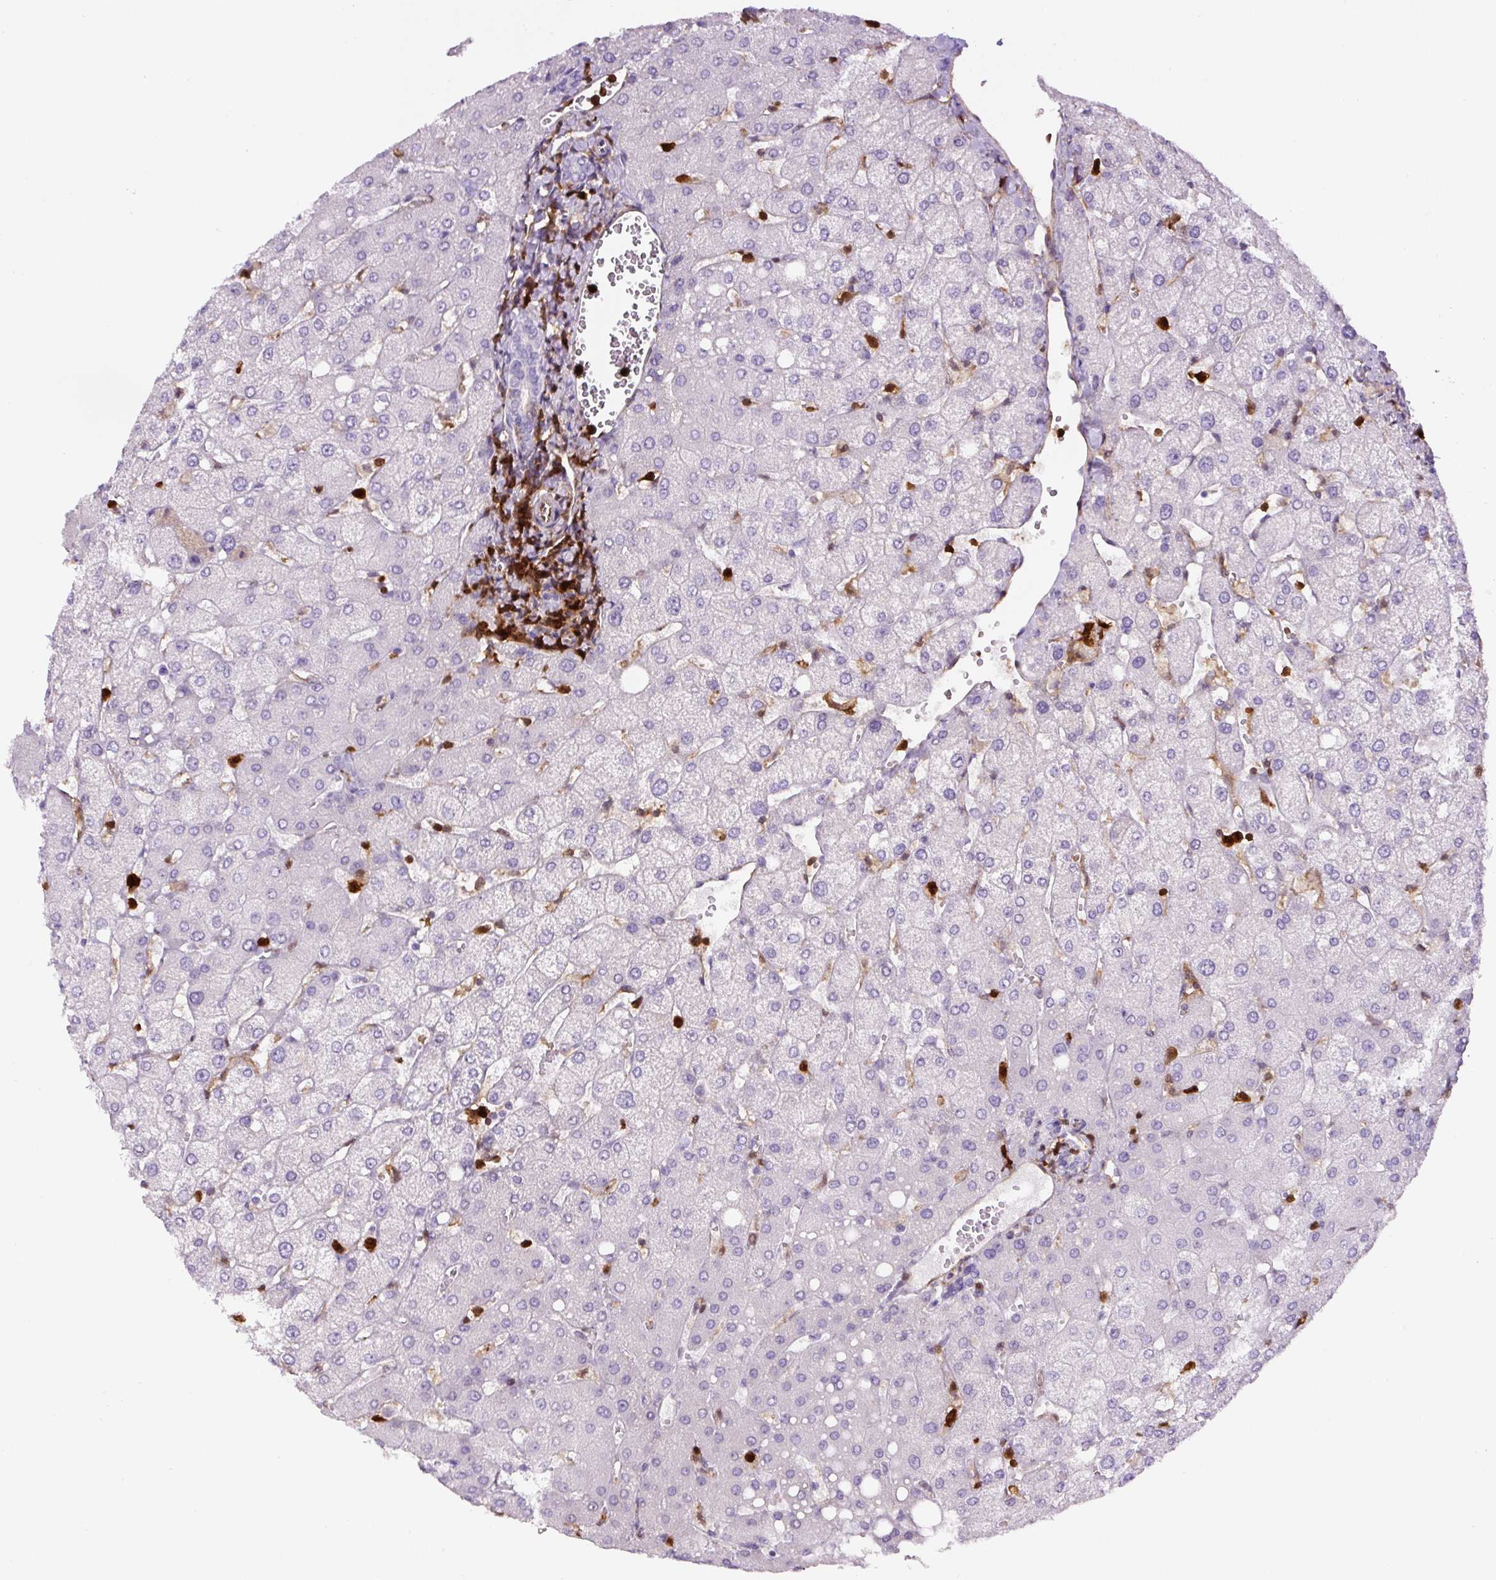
{"staining": {"intensity": "negative", "quantity": "none", "location": "none"}, "tissue": "liver", "cell_type": "Cholangiocytes", "image_type": "normal", "snomed": [{"axis": "morphology", "description": "Normal tissue, NOS"}, {"axis": "topography", "description": "Liver"}], "caption": "Immunohistochemistry (IHC) of unremarkable human liver reveals no expression in cholangiocytes. The staining was performed using DAB (3,3'-diaminobenzidine) to visualize the protein expression in brown, while the nuclei were stained in blue with hematoxylin (Magnification: 20x).", "gene": "ANXA1", "patient": {"sex": "female", "age": 54}}